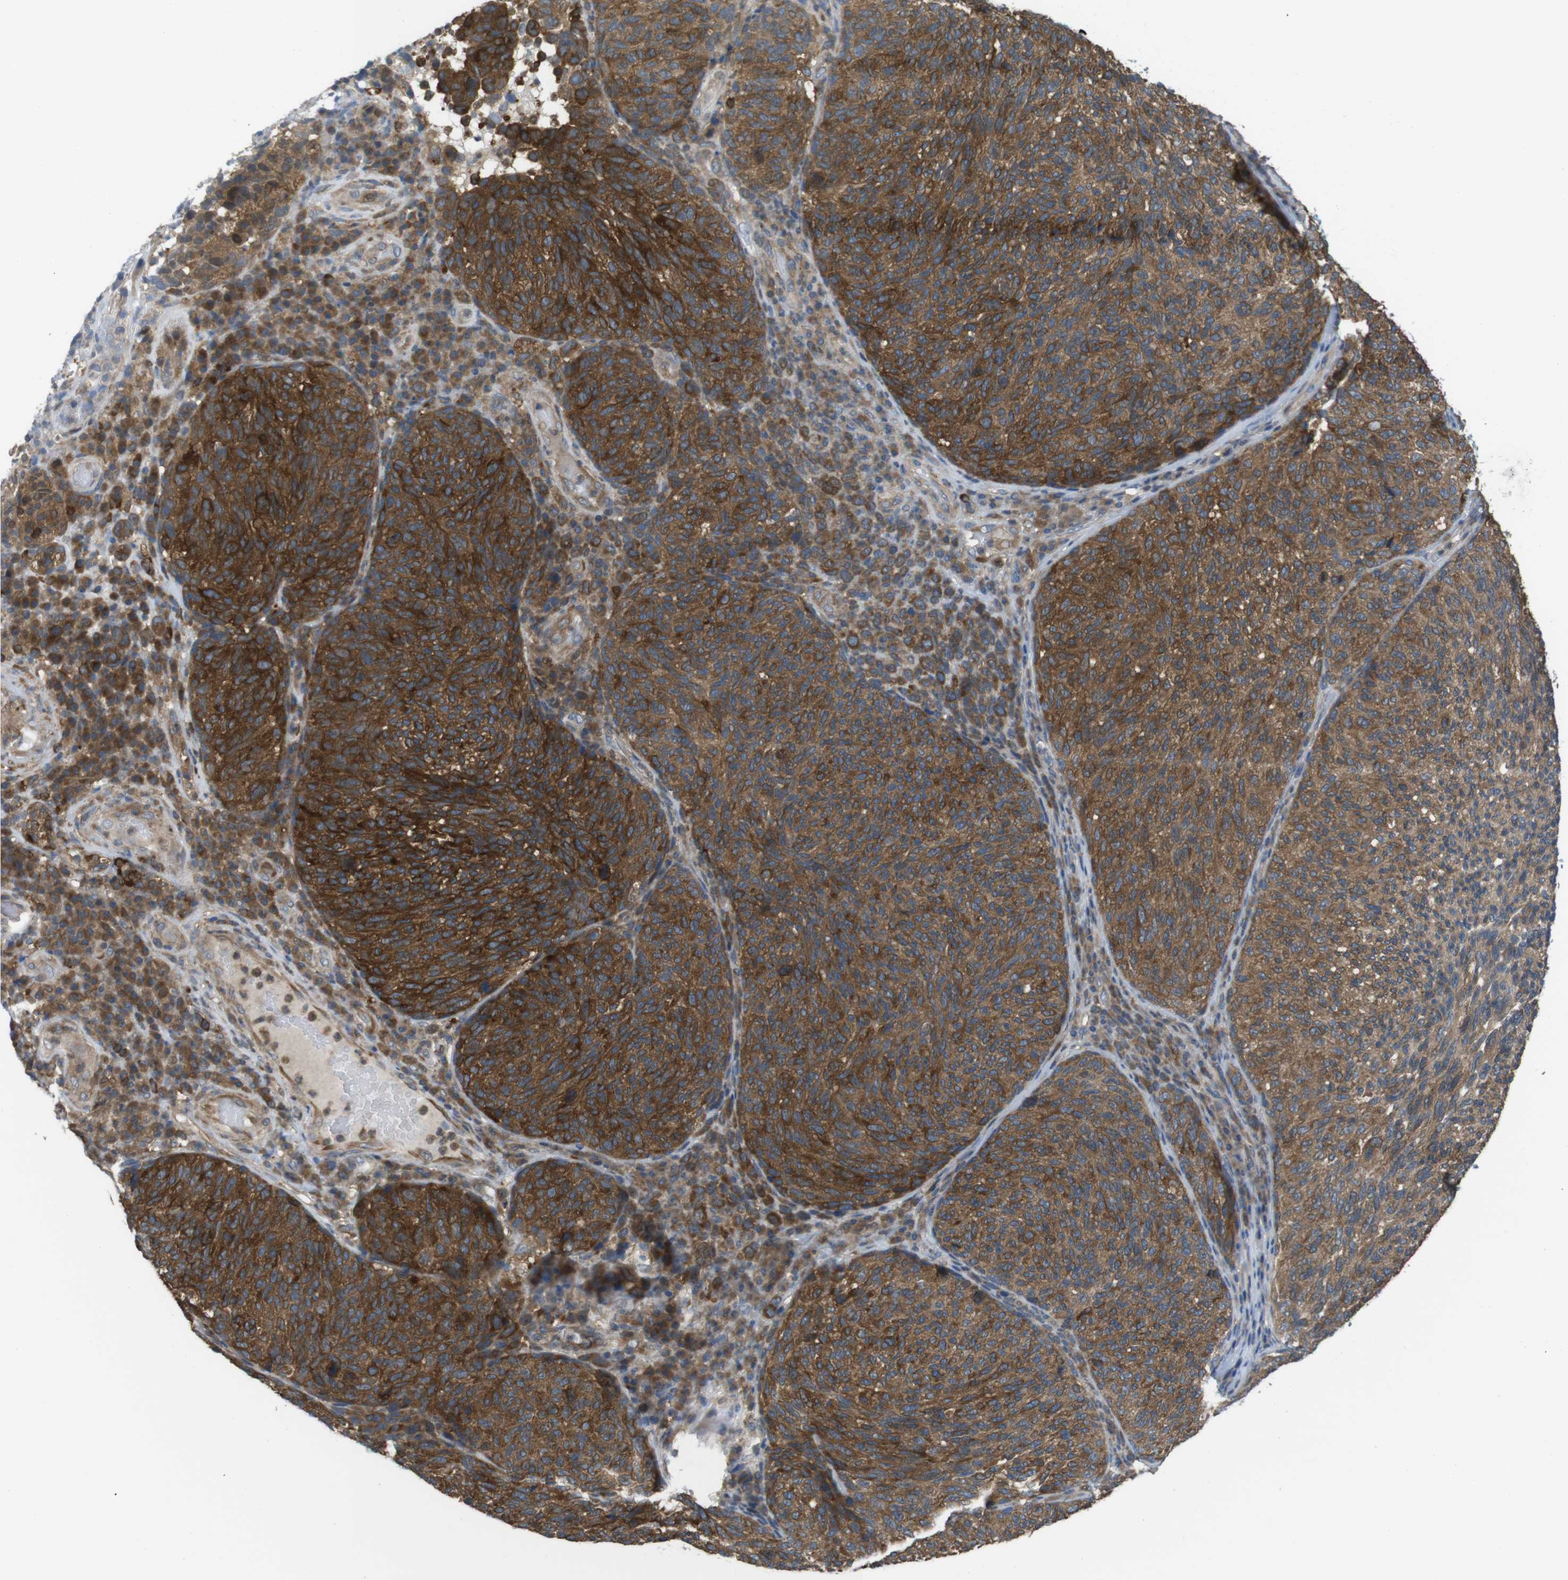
{"staining": {"intensity": "strong", "quantity": ">75%", "location": "cytoplasmic/membranous"}, "tissue": "melanoma", "cell_type": "Tumor cells", "image_type": "cancer", "snomed": [{"axis": "morphology", "description": "Malignant melanoma, NOS"}, {"axis": "topography", "description": "Skin"}], "caption": "This histopathology image demonstrates melanoma stained with IHC to label a protein in brown. The cytoplasmic/membranous of tumor cells show strong positivity for the protein. Nuclei are counter-stained blue.", "gene": "MTHFD1", "patient": {"sex": "female", "age": 73}}